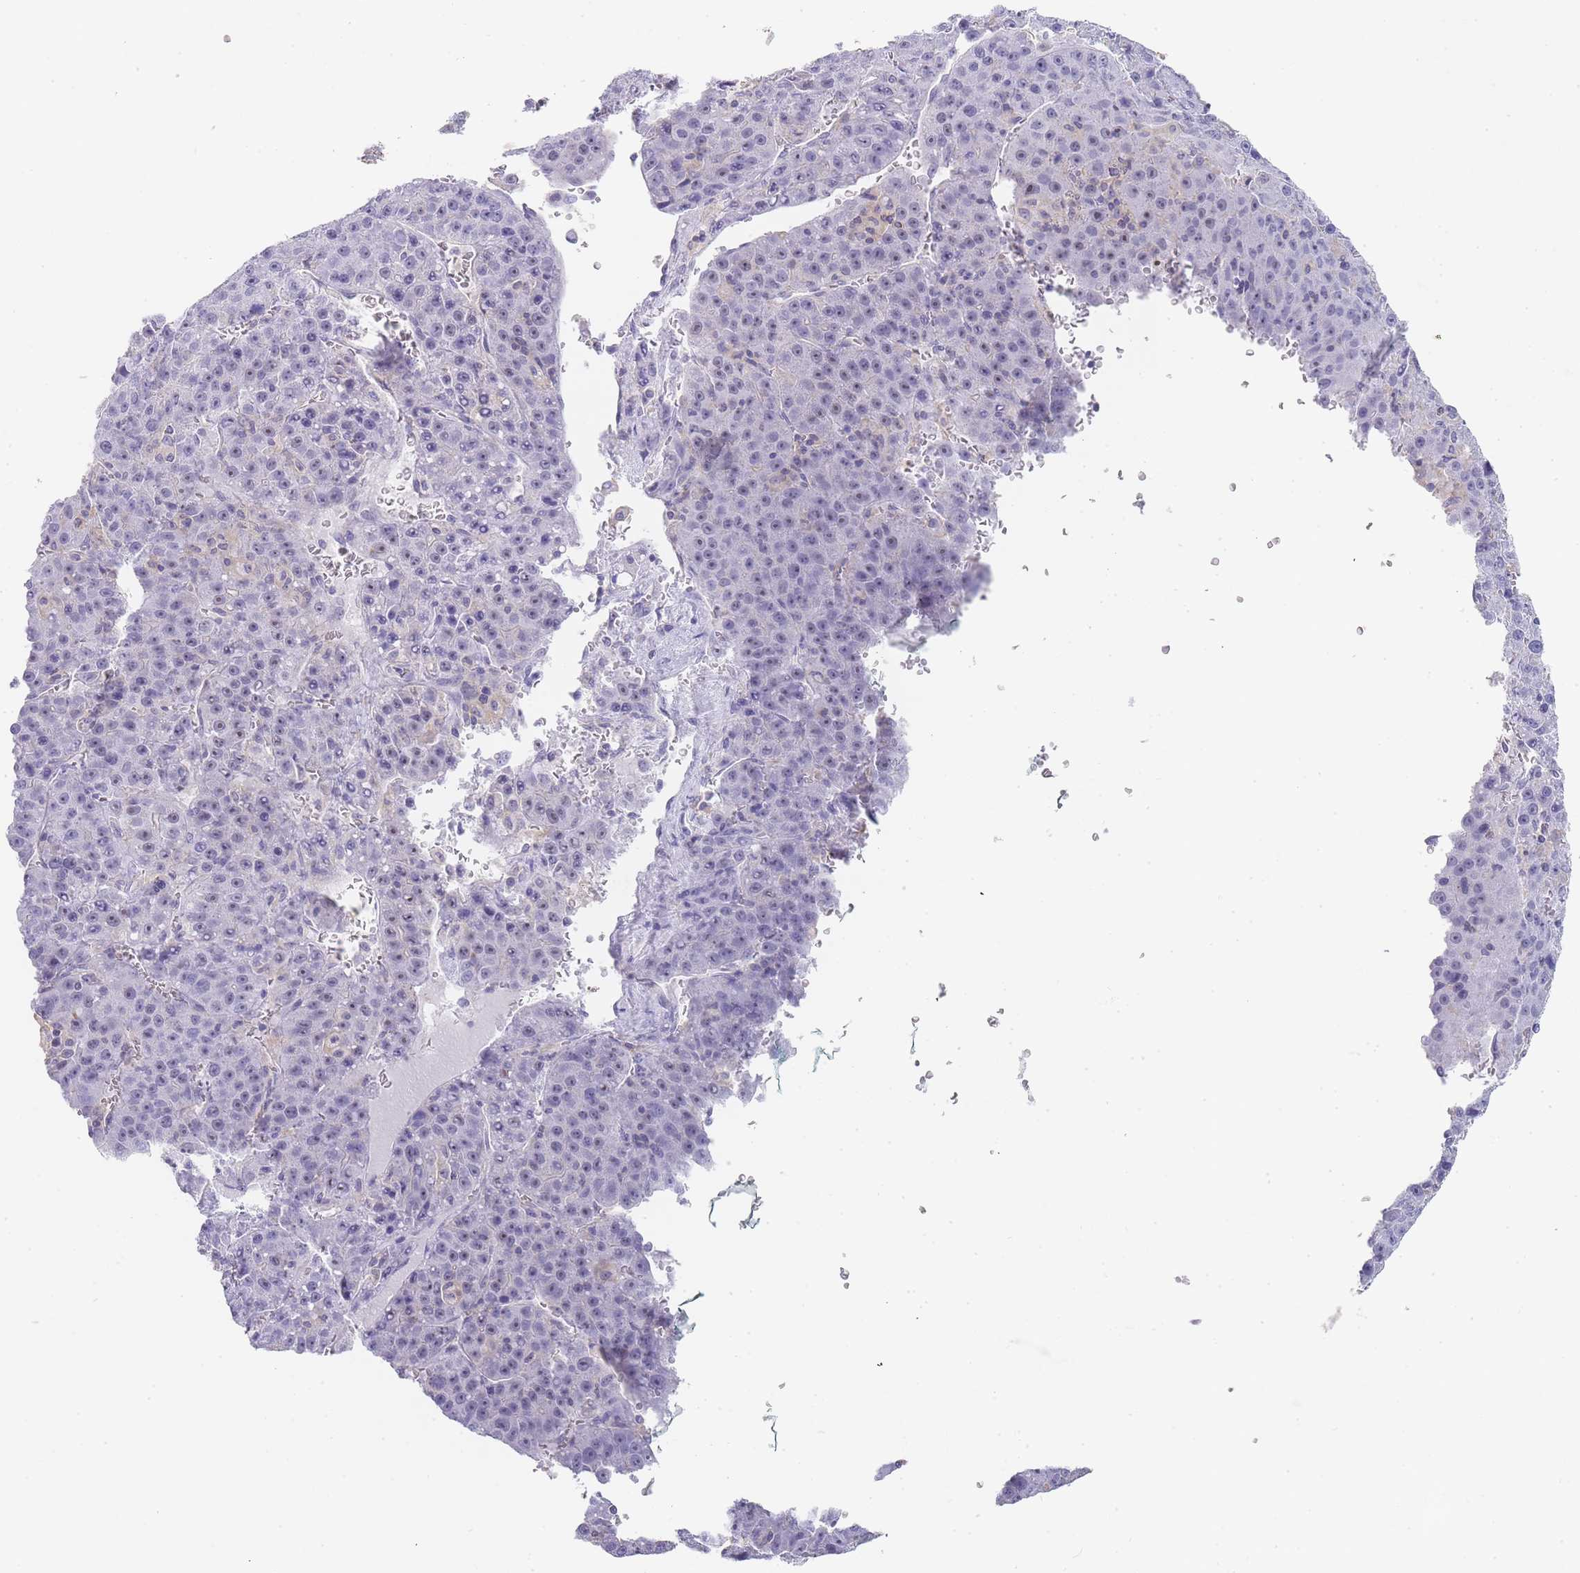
{"staining": {"intensity": "weak", "quantity": "<25%", "location": "nuclear"}, "tissue": "liver cancer", "cell_type": "Tumor cells", "image_type": "cancer", "snomed": [{"axis": "morphology", "description": "Carcinoma, Hepatocellular, NOS"}, {"axis": "topography", "description": "Liver"}], "caption": "Human liver cancer stained for a protein using immunohistochemistry displays no expression in tumor cells.", "gene": "NOP14", "patient": {"sex": "female", "age": 53}}